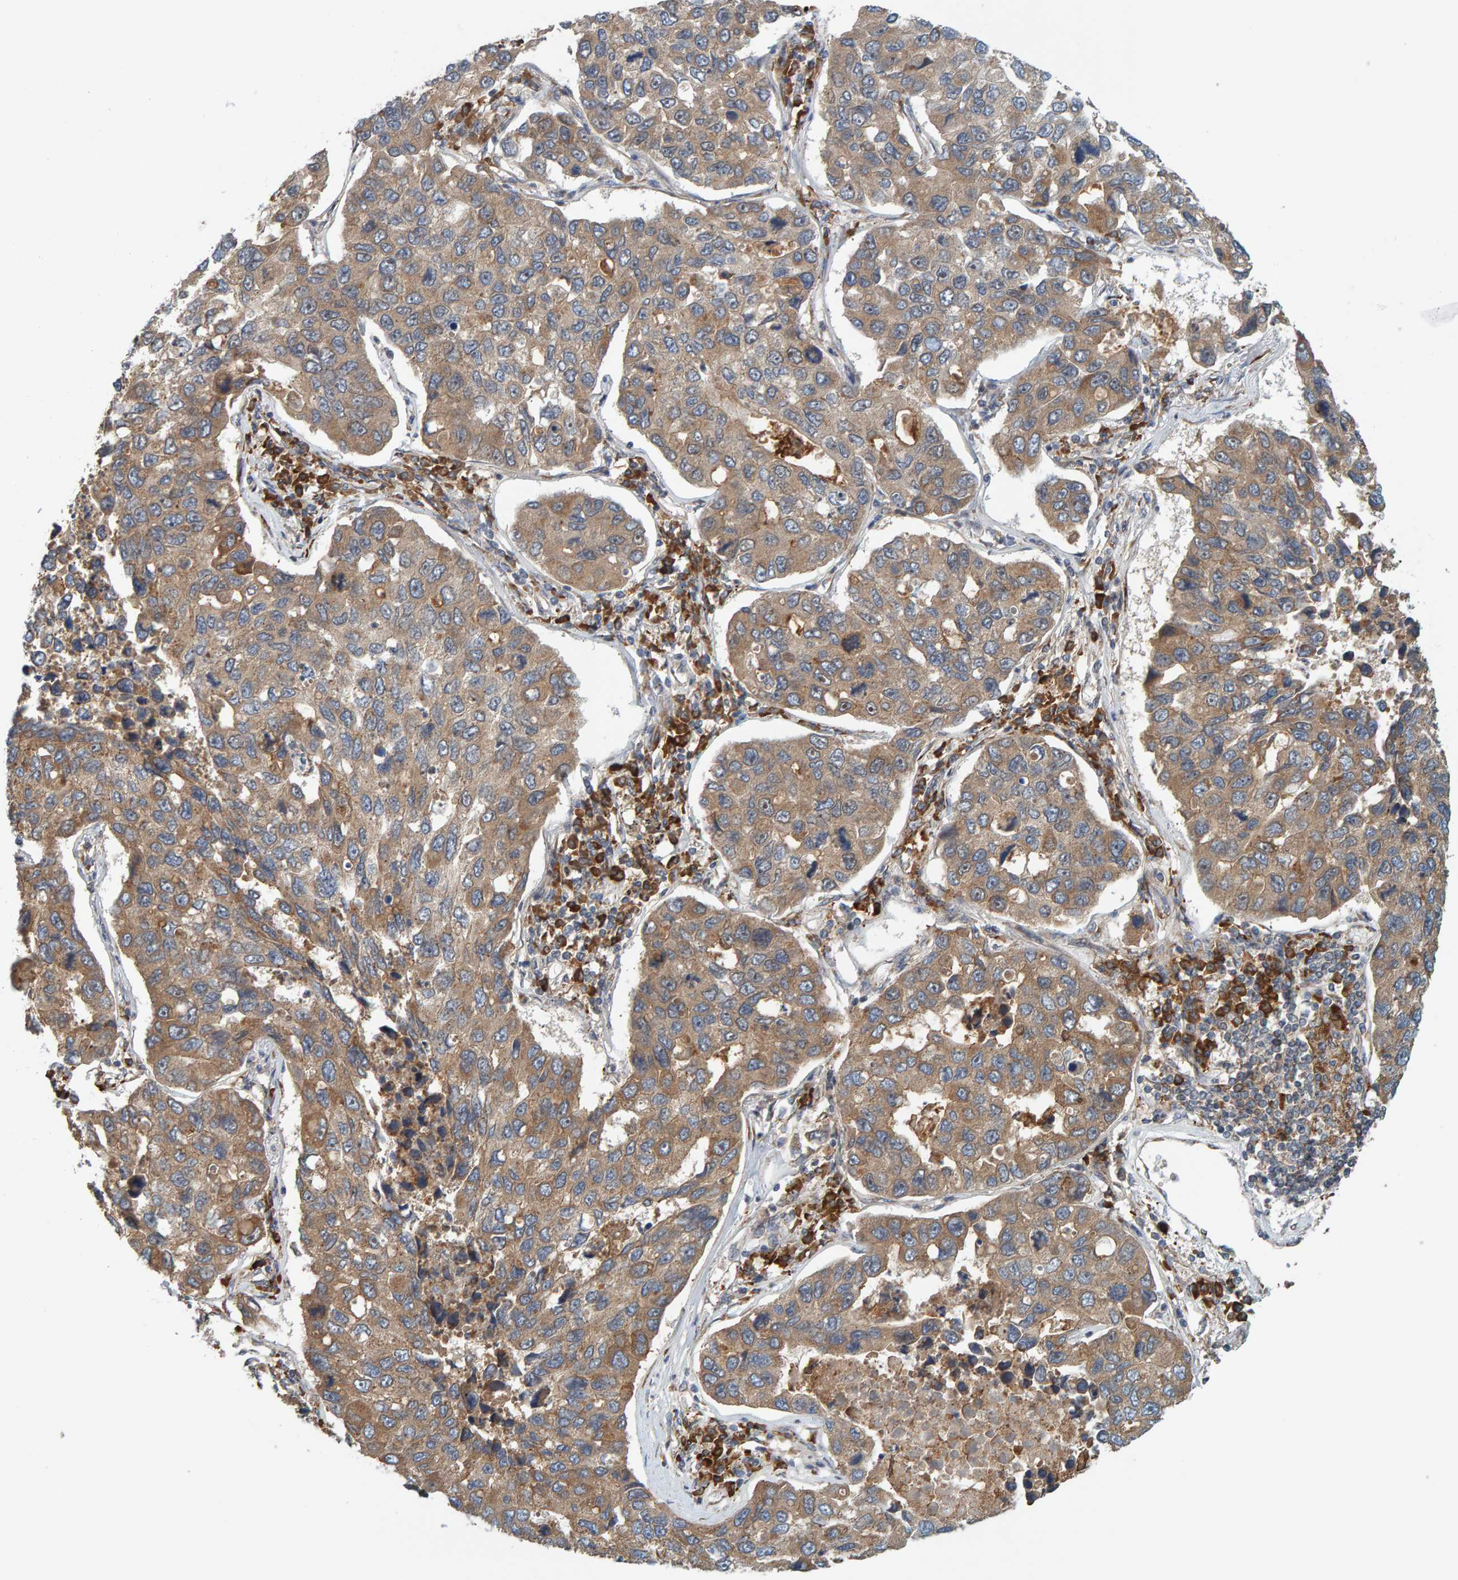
{"staining": {"intensity": "moderate", "quantity": ">75%", "location": "cytoplasmic/membranous"}, "tissue": "lung cancer", "cell_type": "Tumor cells", "image_type": "cancer", "snomed": [{"axis": "morphology", "description": "Adenocarcinoma, NOS"}, {"axis": "topography", "description": "Lung"}], "caption": "Immunohistochemical staining of lung adenocarcinoma shows medium levels of moderate cytoplasmic/membranous expression in about >75% of tumor cells.", "gene": "BAIAP2", "patient": {"sex": "male", "age": 64}}